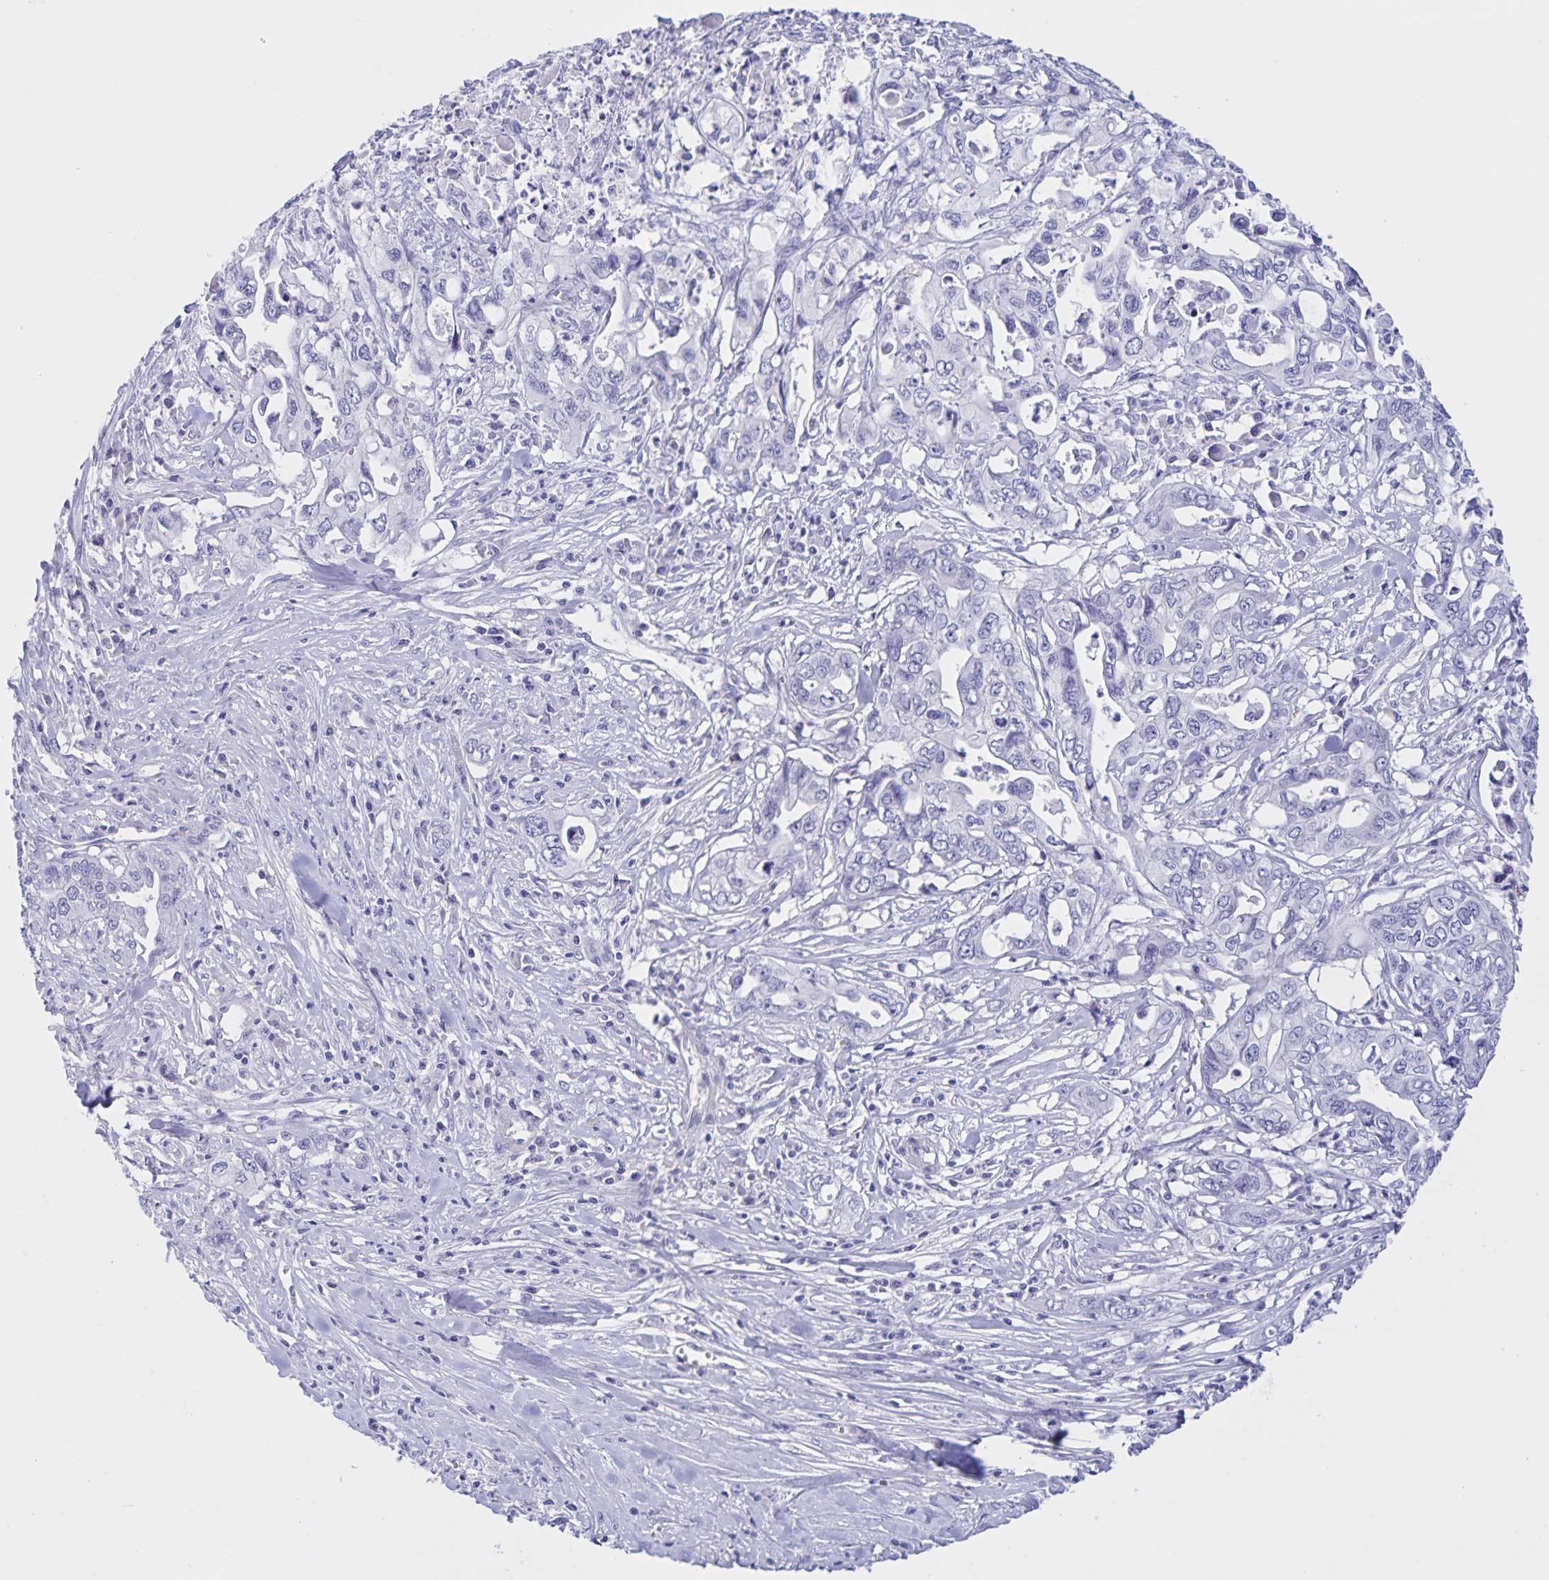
{"staining": {"intensity": "negative", "quantity": "none", "location": "none"}, "tissue": "pancreatic cancer", "cell_type": "Tumor cells", "image_type": "cancer", "snomed": [{"axis": "morphology", "description": "Adenocarcinoma, NOS"}, {"axis": "topography", "description": "Pancreas"}], "caption": "Tumor cells are negative for brown protein staining in pancreatic adenocarcinoma.", "gene": "DMGDH", "patient": {"sex": "male", "age": 68}}